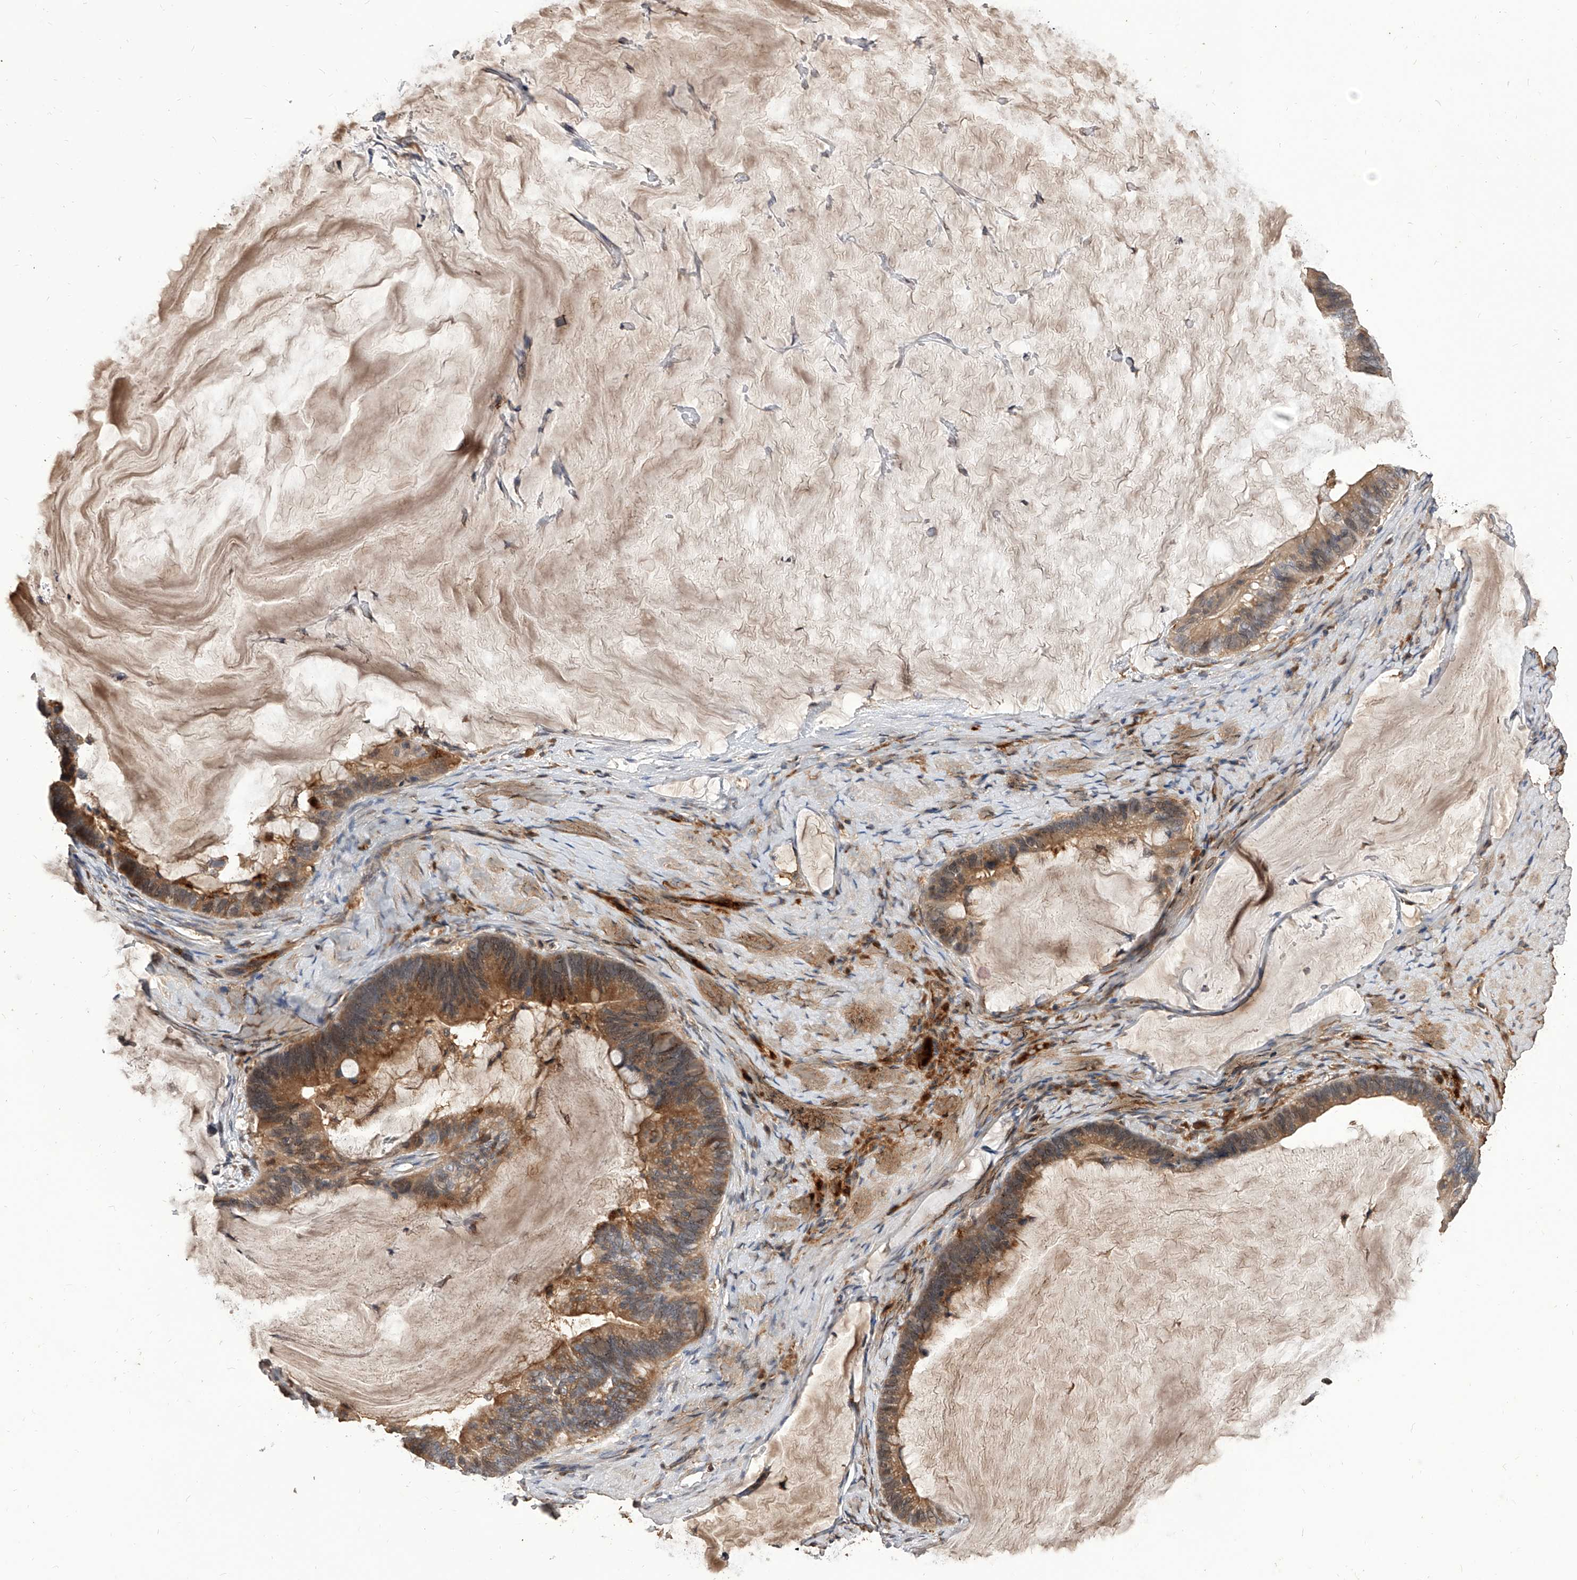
{"staining": {"intensity": "moderate", "quantity": ">75%", "location": "cytoplasmic/membranous"}, "tissue": "ovarian cancer", "cell_type": "Tumor cells", "image_type": "cancer", "snomed": [{"axis": "morphology", "description": "Cystadenocarcinoma, mucinous, NOS"}, {"axis": "topography", "description": "Ovary"}], "caption": "Immunohistochemical staining of ovarian mucinous cystadenocarcinoma exhibits moderate cytoplasmic/membranous protein staining in approximately >75% of tumor cells. The staining was performed using DAB to visualize the protein expression in brown, while the nuclei were stained in blue with hematoxylin (Magnification: 20x).", "gene": "CFAP410", "patient": {"sex": "female", "age": 61}}